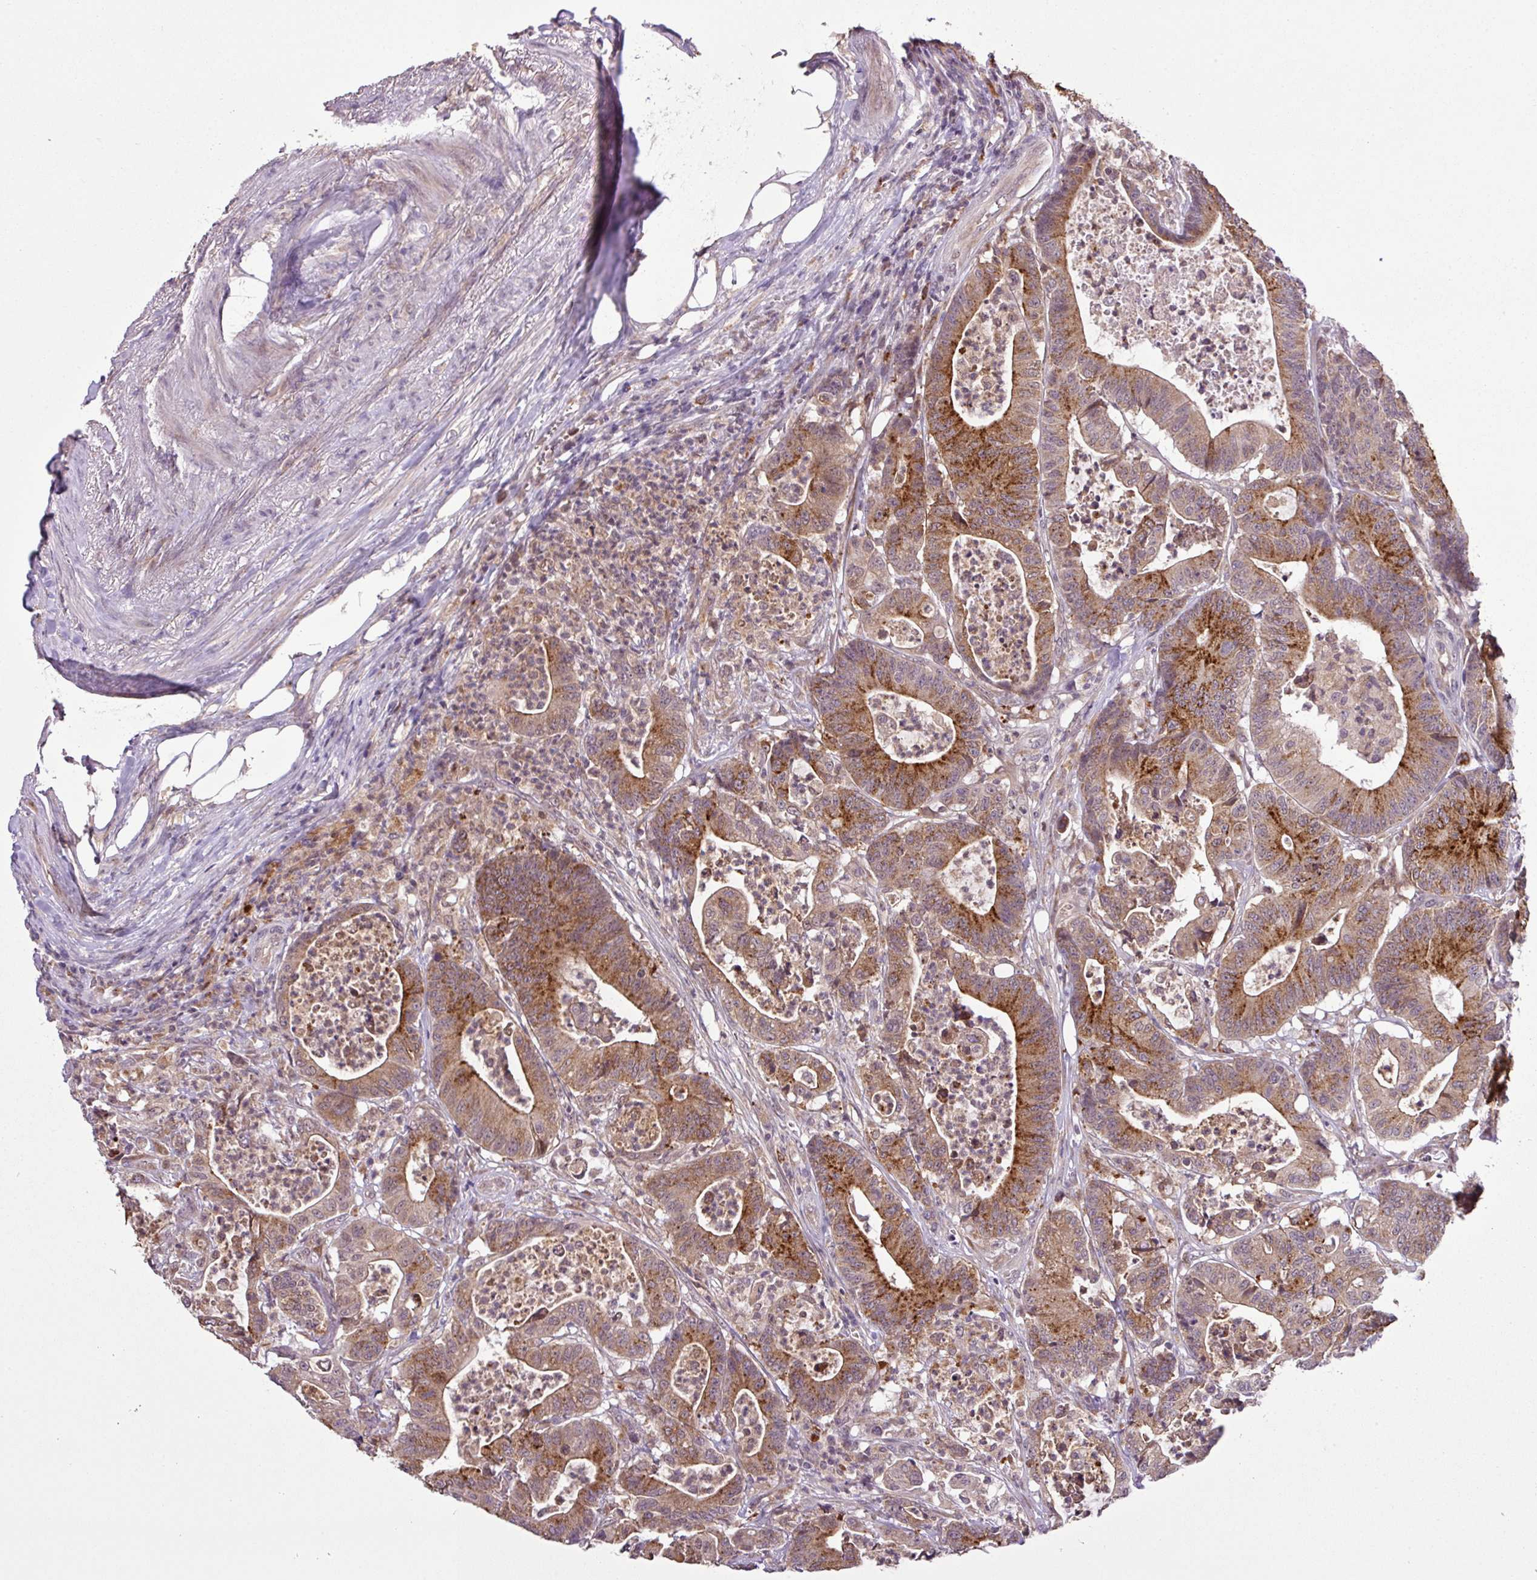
{"staining": {"intensity": "strong", "quantity": ">75%", "location": "cytoplasmic/membranous"}, "tissue": "colorectal cancer", "cell_type": "Tumor cells", "image_type": "cancer", "snomed": [{"axis": "morphology", "description": "Adenocarcinoma, NOS"}, {"axis": "topography", "description": "Colon"}], "caption": "An image of human colorectal cancer stained for a protein reveals strong cytoplasmic/membranous brown staining in tumor cells.", "gene": "SMCO4", "patient": {"sex": "female", "age": 84}}